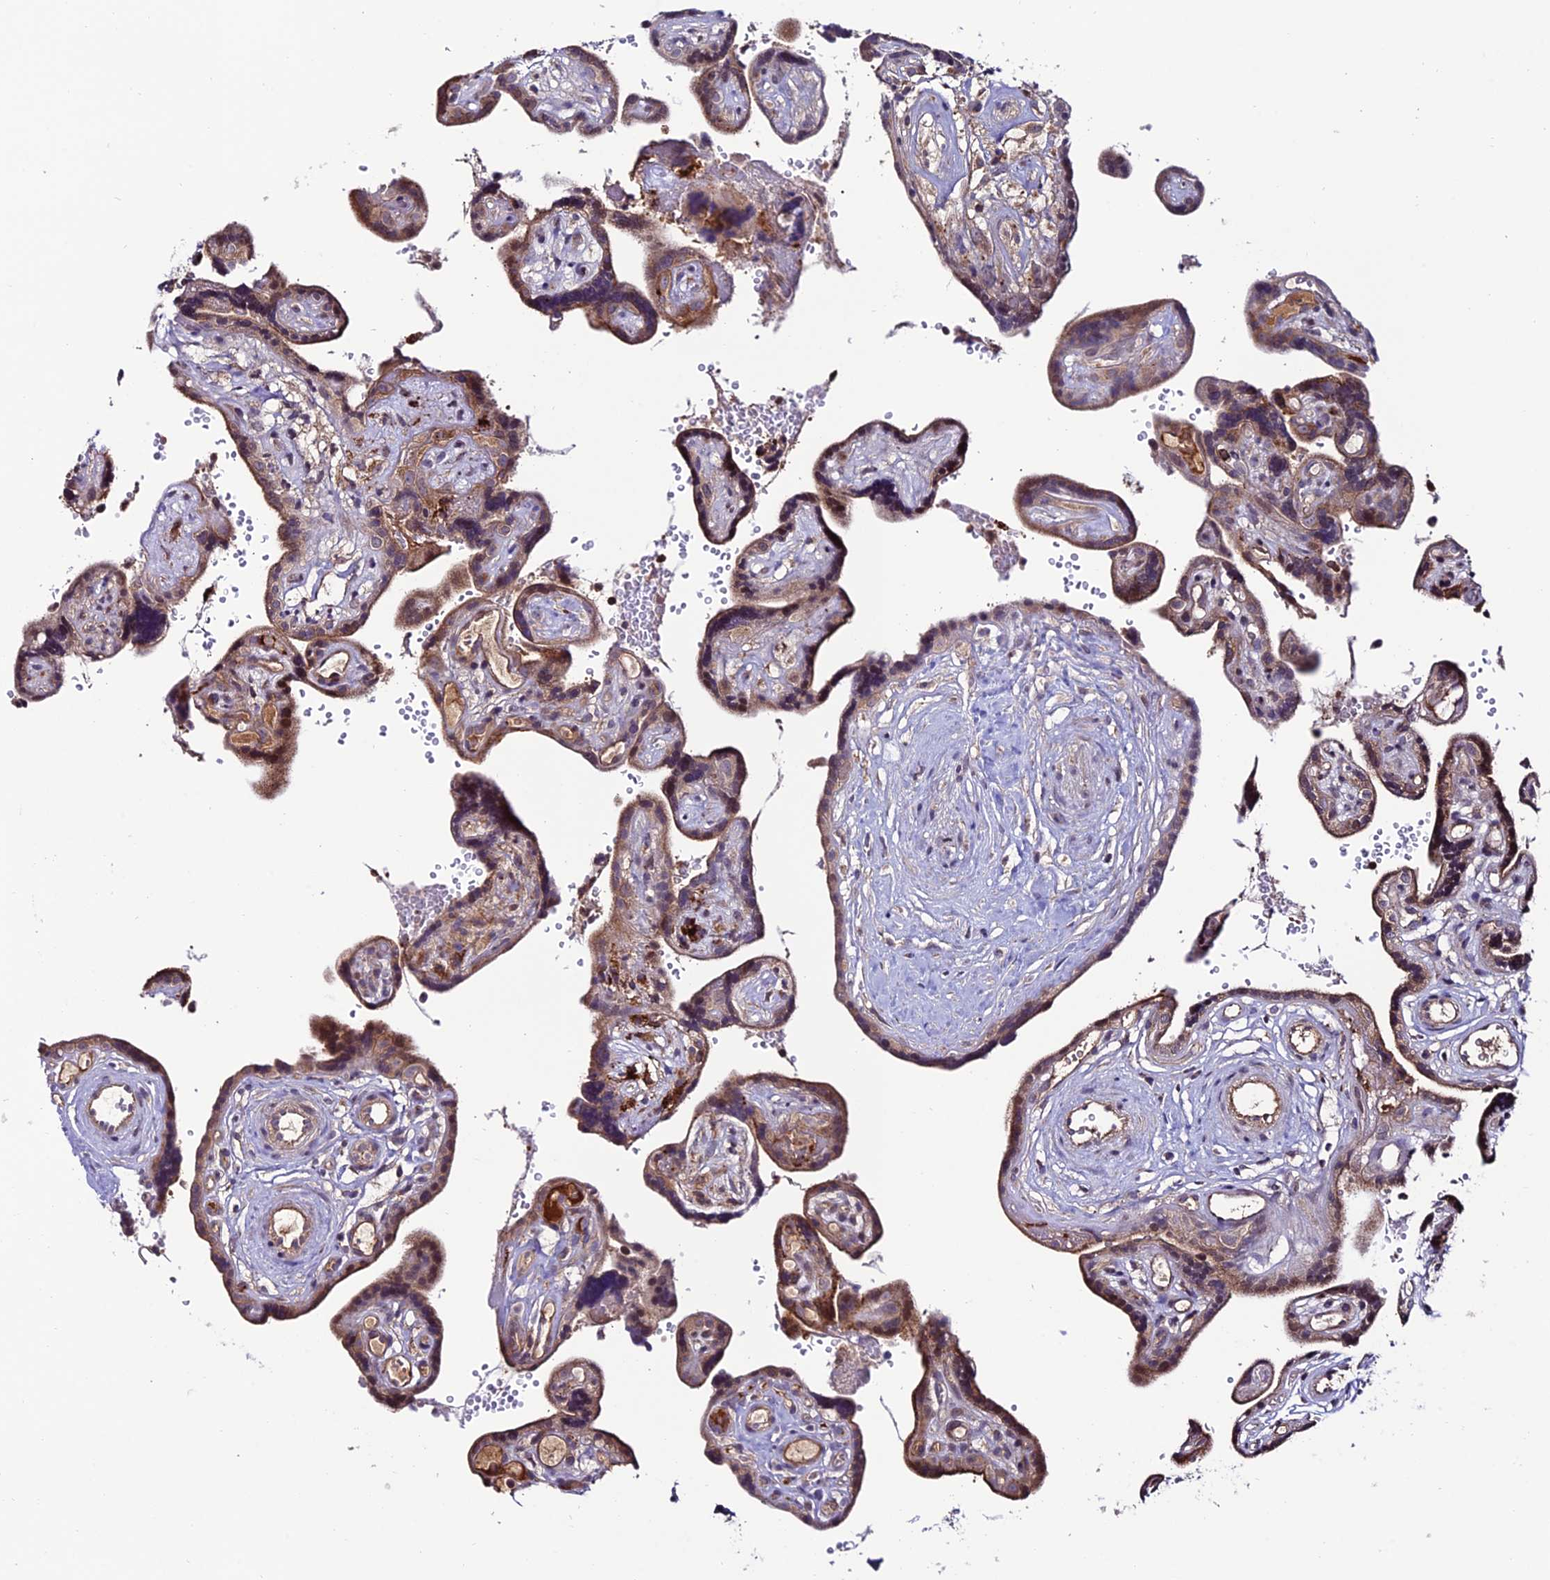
{"staining": {"intensity": "weak", "quantity": ">75%", "location": "cytoplasmic/membranous"}, "tissue": "placenta", "cell_type": "Decidual cells", "image_type": "normal", "snomed": [{"axis": "morphology", "description": "Normal tissue, NOS"}, {"axis": "topography", "description": "Placenta"}], "caption": "Immunohistochemistry (IHC) staining of normal placenta, which exhibits low levels of weak cytoplasmic/membranous staining in approximately >75% of decidual cells indicating weak cytoplasmic/membranous protein staining. The staining was performed using DAB (3,3'-diaminobenzidine) (brown) for protein detection and nuclei were counterstained in hematoxylin (blue).", "gene": "ARHGEF18", "patient": {"sex": "female", "age": 30}}